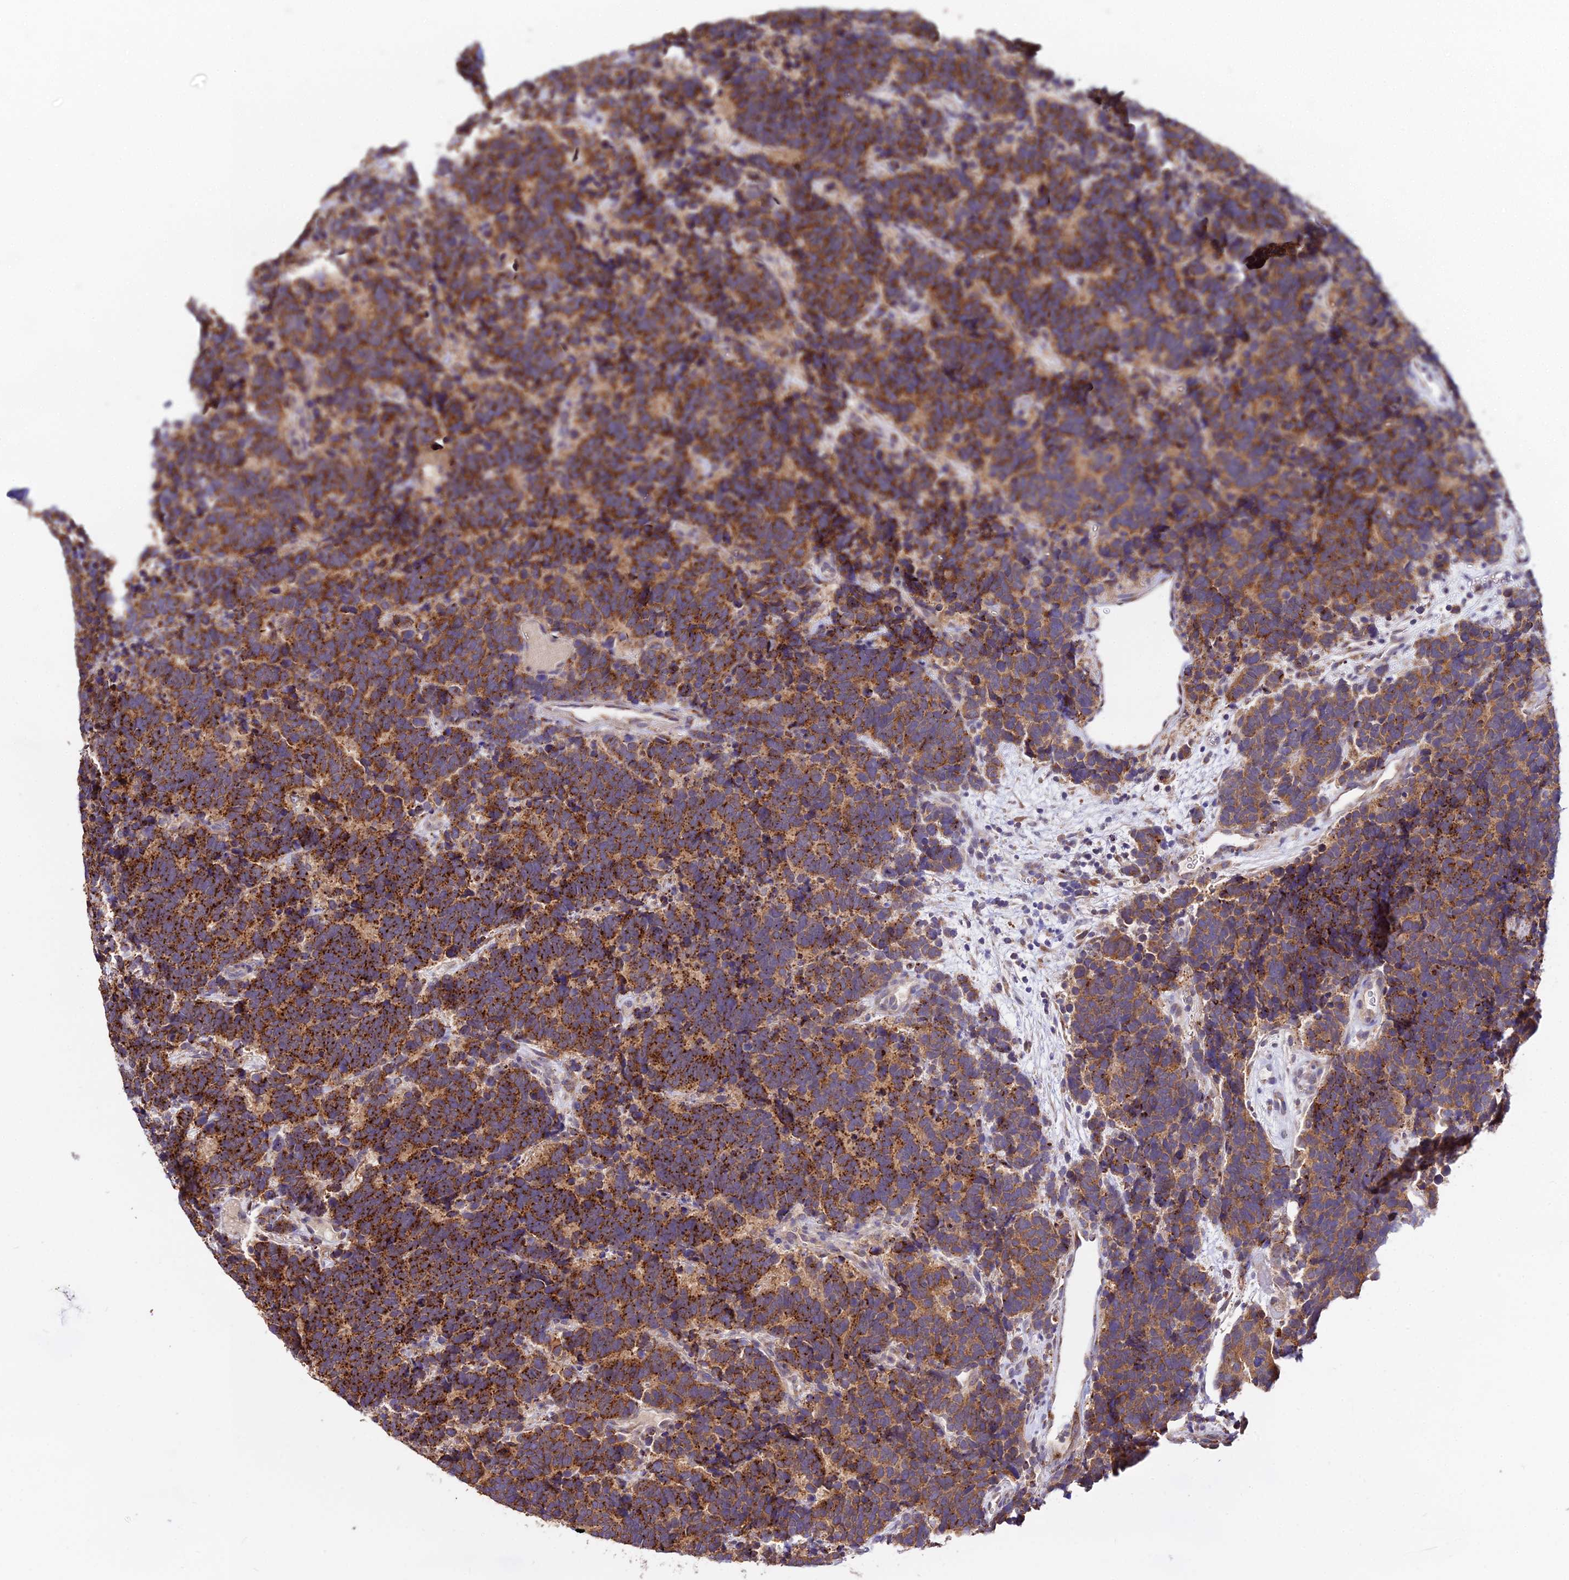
{"staining": {"intensity": "strong", "quantity": ">75%", "location": "cytoplasmic/membranous"}, "tissue": "carcinoid", "cell_type": "Tumor cells", "image_type": "cancer", "snomed": [{"axis": "morphology", "description": "Carcinoma, NOS"}, {"axis": "morphology", "description": "Carcinoid, malignant, NOS"}, {"axis": "topography", "description": "Urinary bladder"}], "caption": "A photomicrograph showing strong cytoplasmic/membranous positivity in about >75% of tumor cells in carcinoma, as visualized by brown immunohistochemical staining.", "gene": "PEX19", "patient": {"sex": "male", "age": 57}}